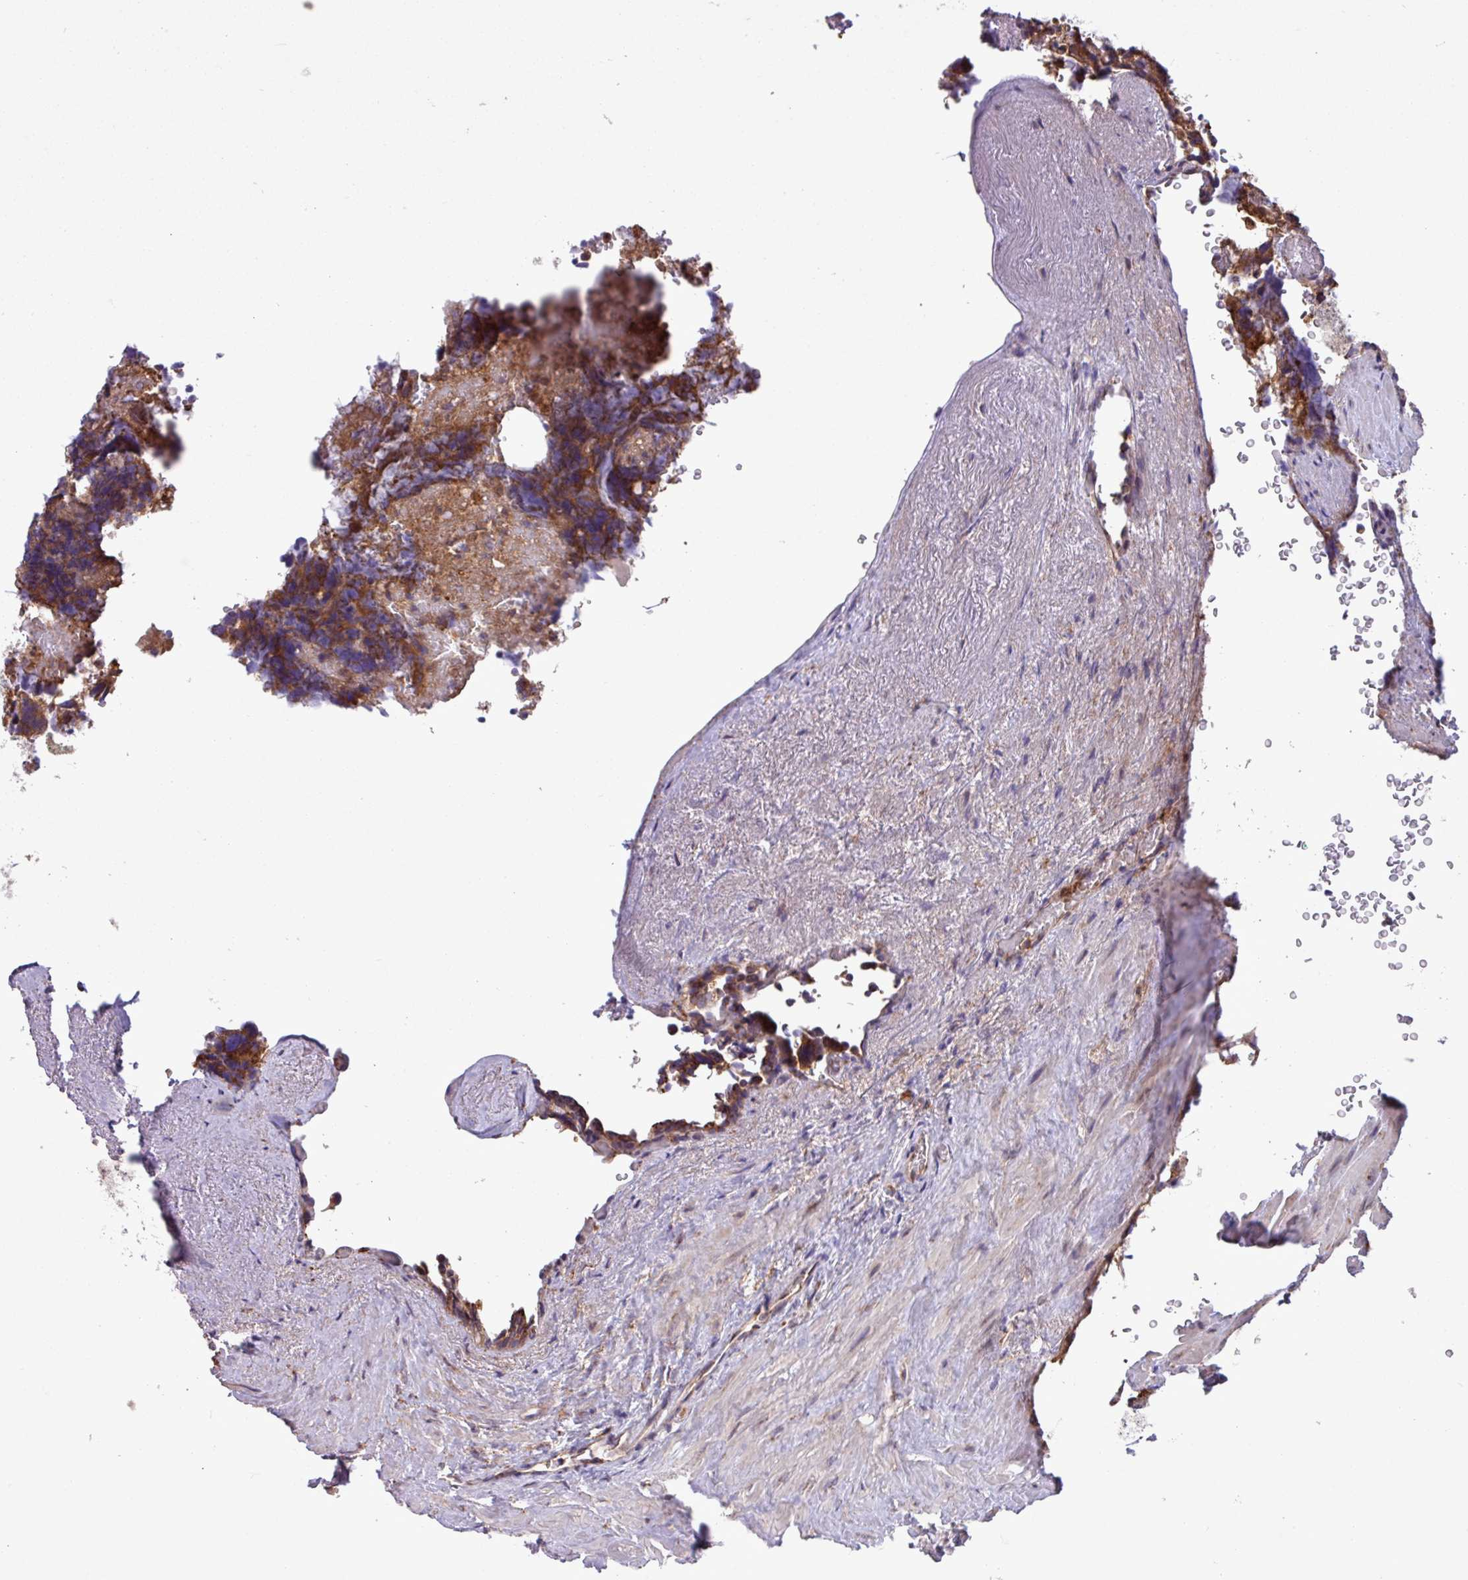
{"staining": {"intensity": "moderate", "quantity": ">75%", "location": "cytoplasmic/membranous"}, "tissue": "seminal vesicle", "cell_type": "Glandular cells", "image_type": "normal", "snomed": [{"axis": "morphology", "description": "Normal tissue, NOS"}, {"axis": "topography", "description": "Seminal veicle"}], "caption": "Glandular cells demonstrate medium levels of moderate cytoplasmic/membranous expression in approximately >75% of cells in benign seminal vesicle.", "gene": "RAB19", "patient": {"sex": "male", "age": 68}}